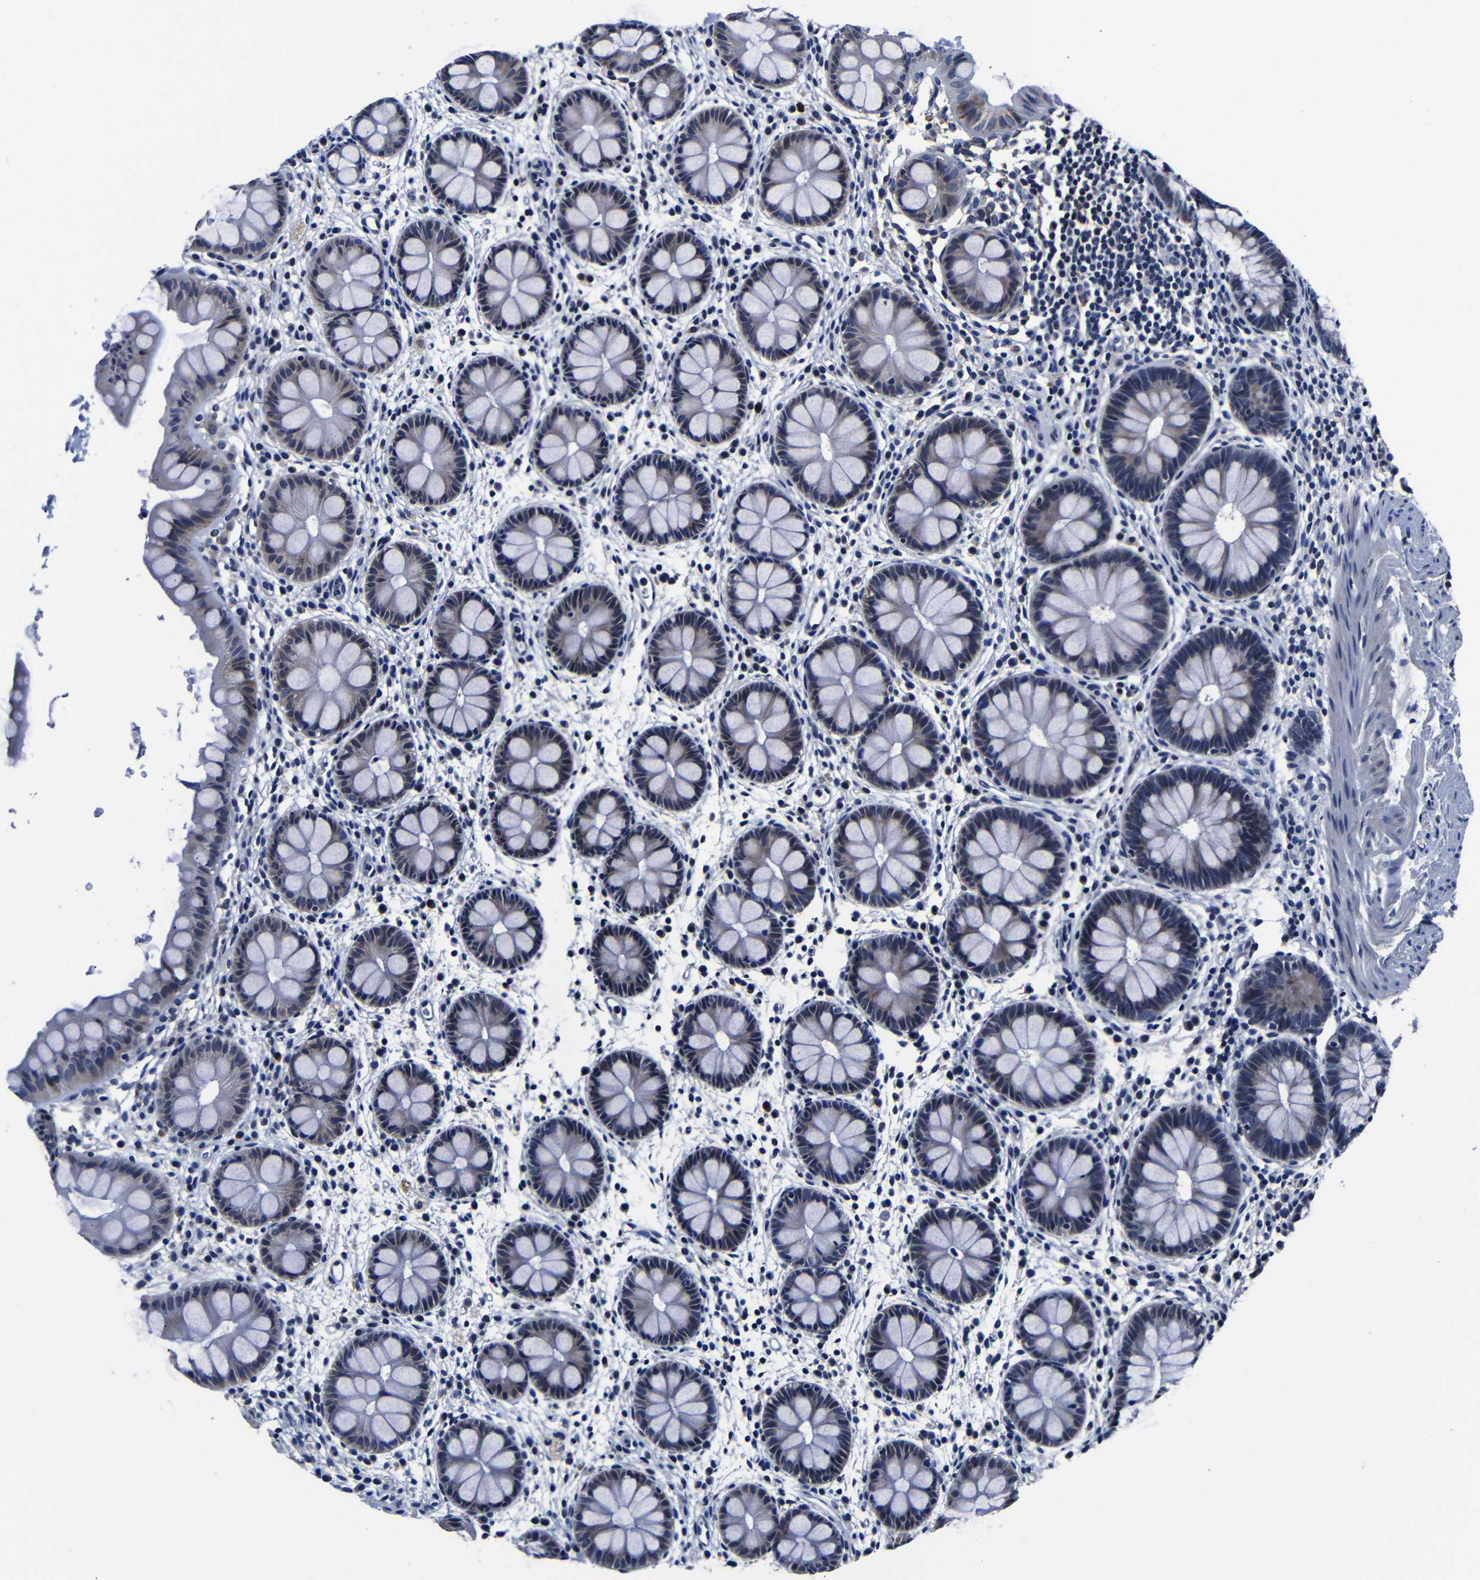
{"staining": {"intensity": "moderate", "quantity": "<25%", "location": "cytoplasmic/membranous"}, "tissue": "rectum", "cell_type": "Glandular cells", "image_type": "normal", "snomed": [{"axis": "morphology", "description": "Normal tissue, NOS"}, {"axis": "topography", "description": "Rectum"}], "caption": "This micrograph demonstrates immunohistochemistry staining of unremarkable human rectum, with low moderate cytoplasmic/membranous positivity in approximately <25% of glandular cells.", "gene": "DEPP1", "patient": {"sex": "female", "age": 24}}